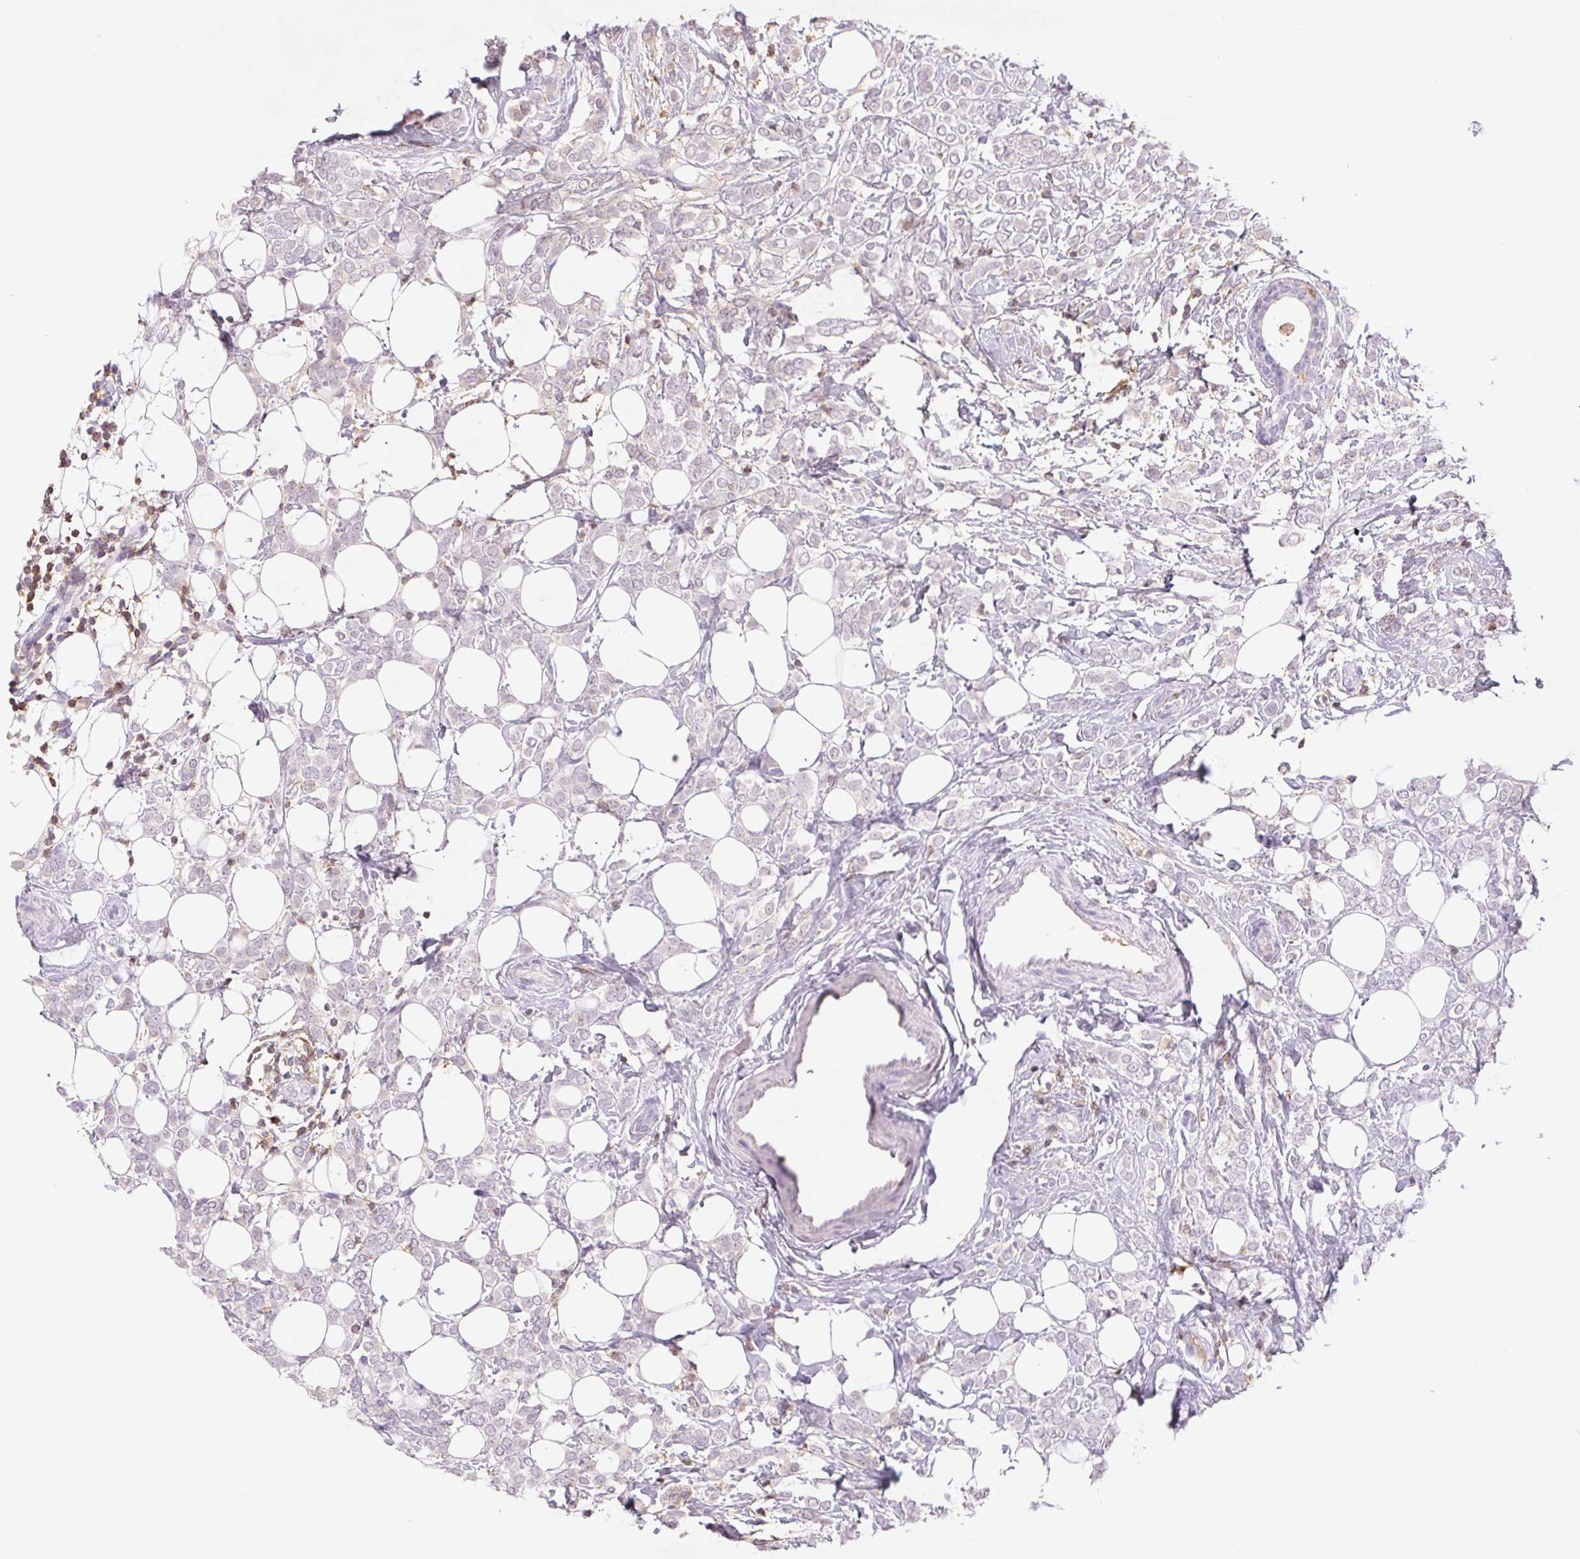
{"staining": {"intensity": "negative", "quantity": "none", "location": "none"}, "tissue": "breast cancer", "cell_type": "Tumor cells", "image_type": "cancer", "snomed": [{"axis": "morphology", "description": "Lobular carcinoma"}, {"axis": "topography", "description": "Breast"}], "caption": "Tumor cells show no significant staining in breast cancer. (DAB IHC visualized using brightfield microscopy, high magnification).", "gene": "KIF26A", "patient": {"sex": "female", "age": 49}}